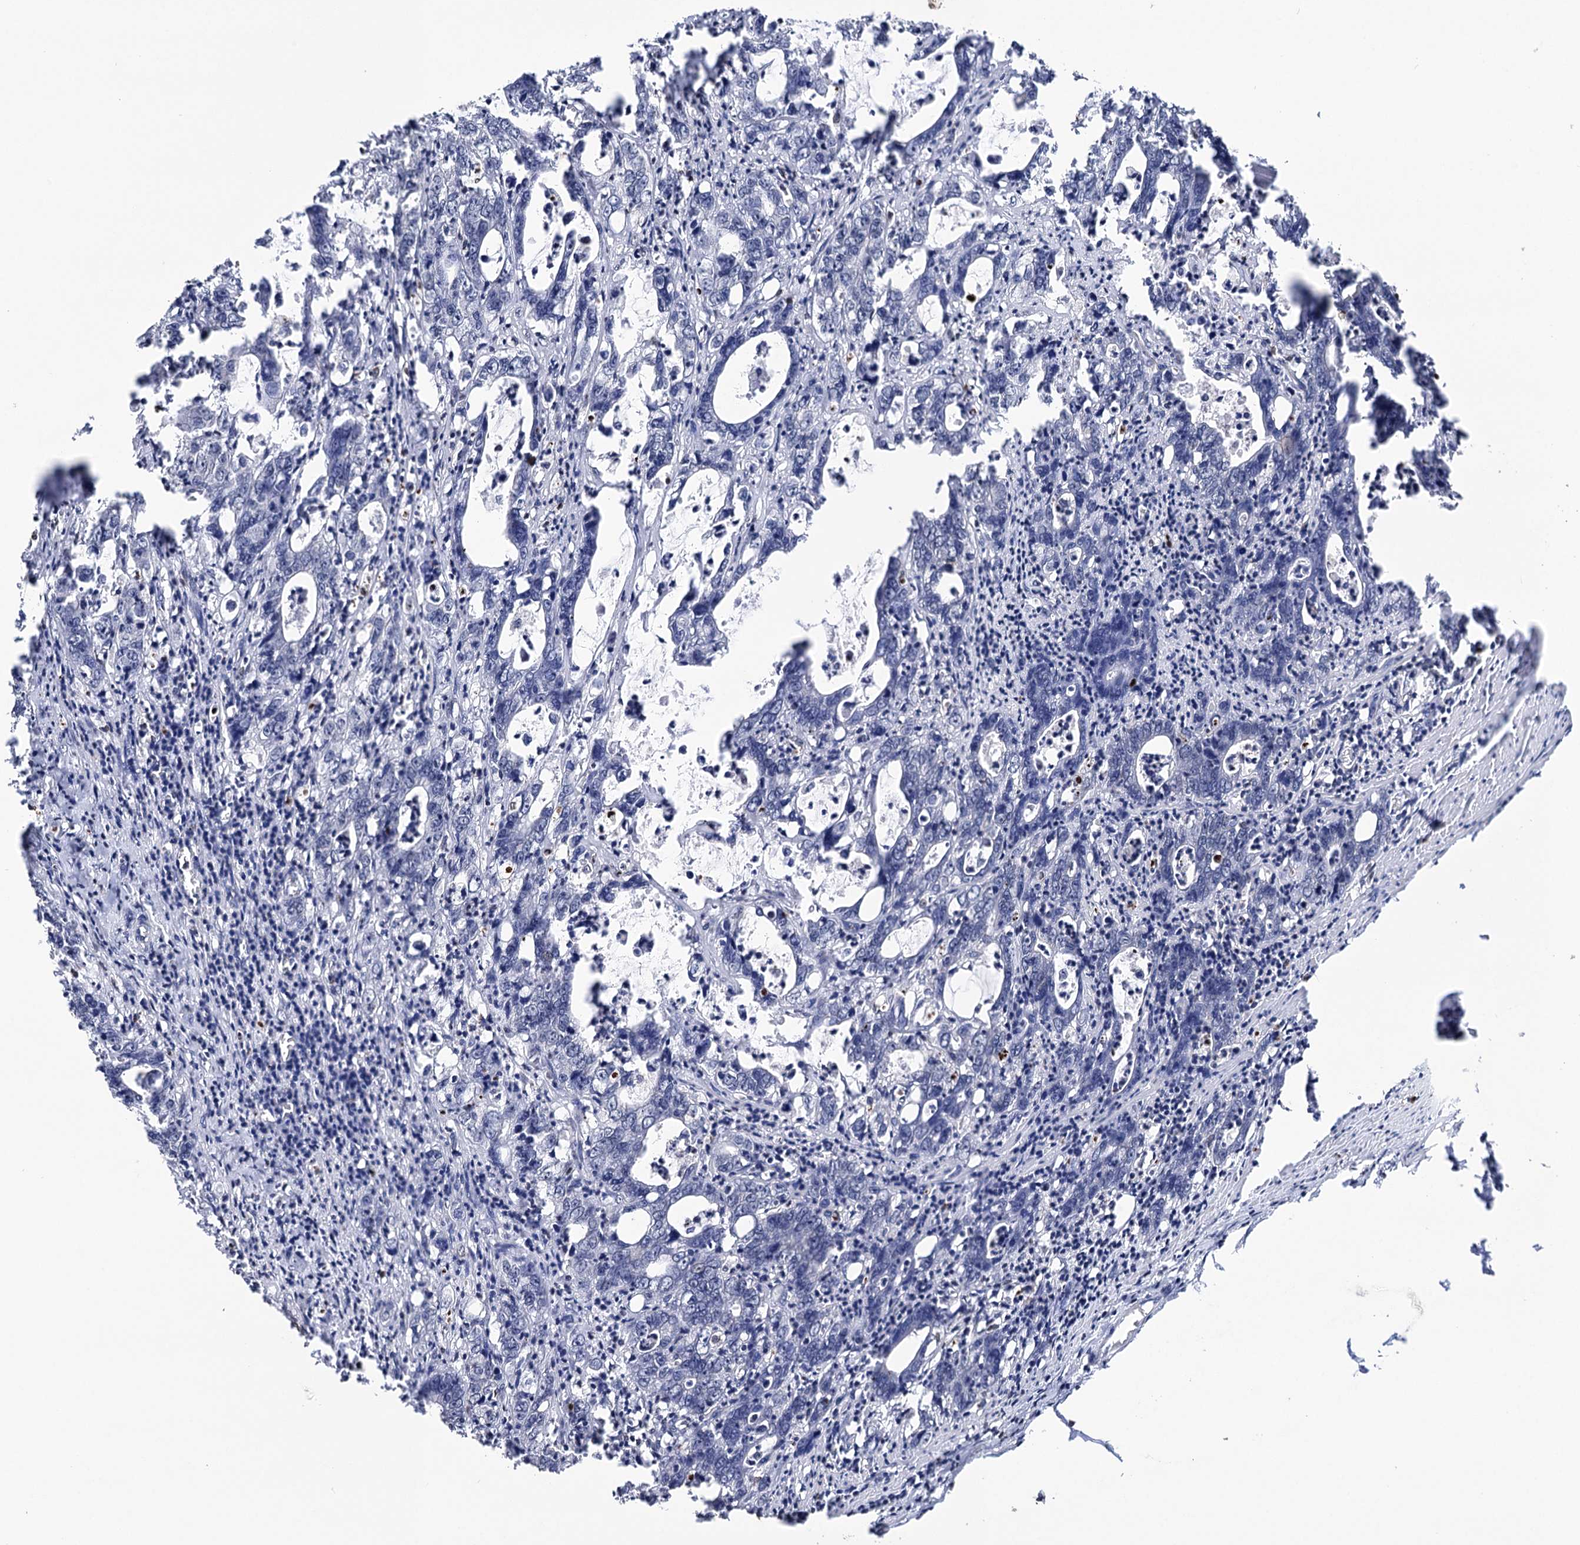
{"staining": {"intensity": "negative", "quantity": "none", "location": "none"}, "tissue": "colorectal cancer", "cell_type": "Tumor cells", "image_type": "cancer", "snomed": [{"axis": "morphology", "description": "Adenocarcinoma, NOS"}, {"axis": "topography", "description": "Colon"}], "caption": "IHC of colorectal cancer demonstrates no expression in tumor cells. The staining is performed using DAB (3,3'-diaminobenzidine) brown chromogen with nuclei counter-stained in using hematoxylin.", "gene": "CCDC77", "patient": {"sex": "female", "age": 75}}